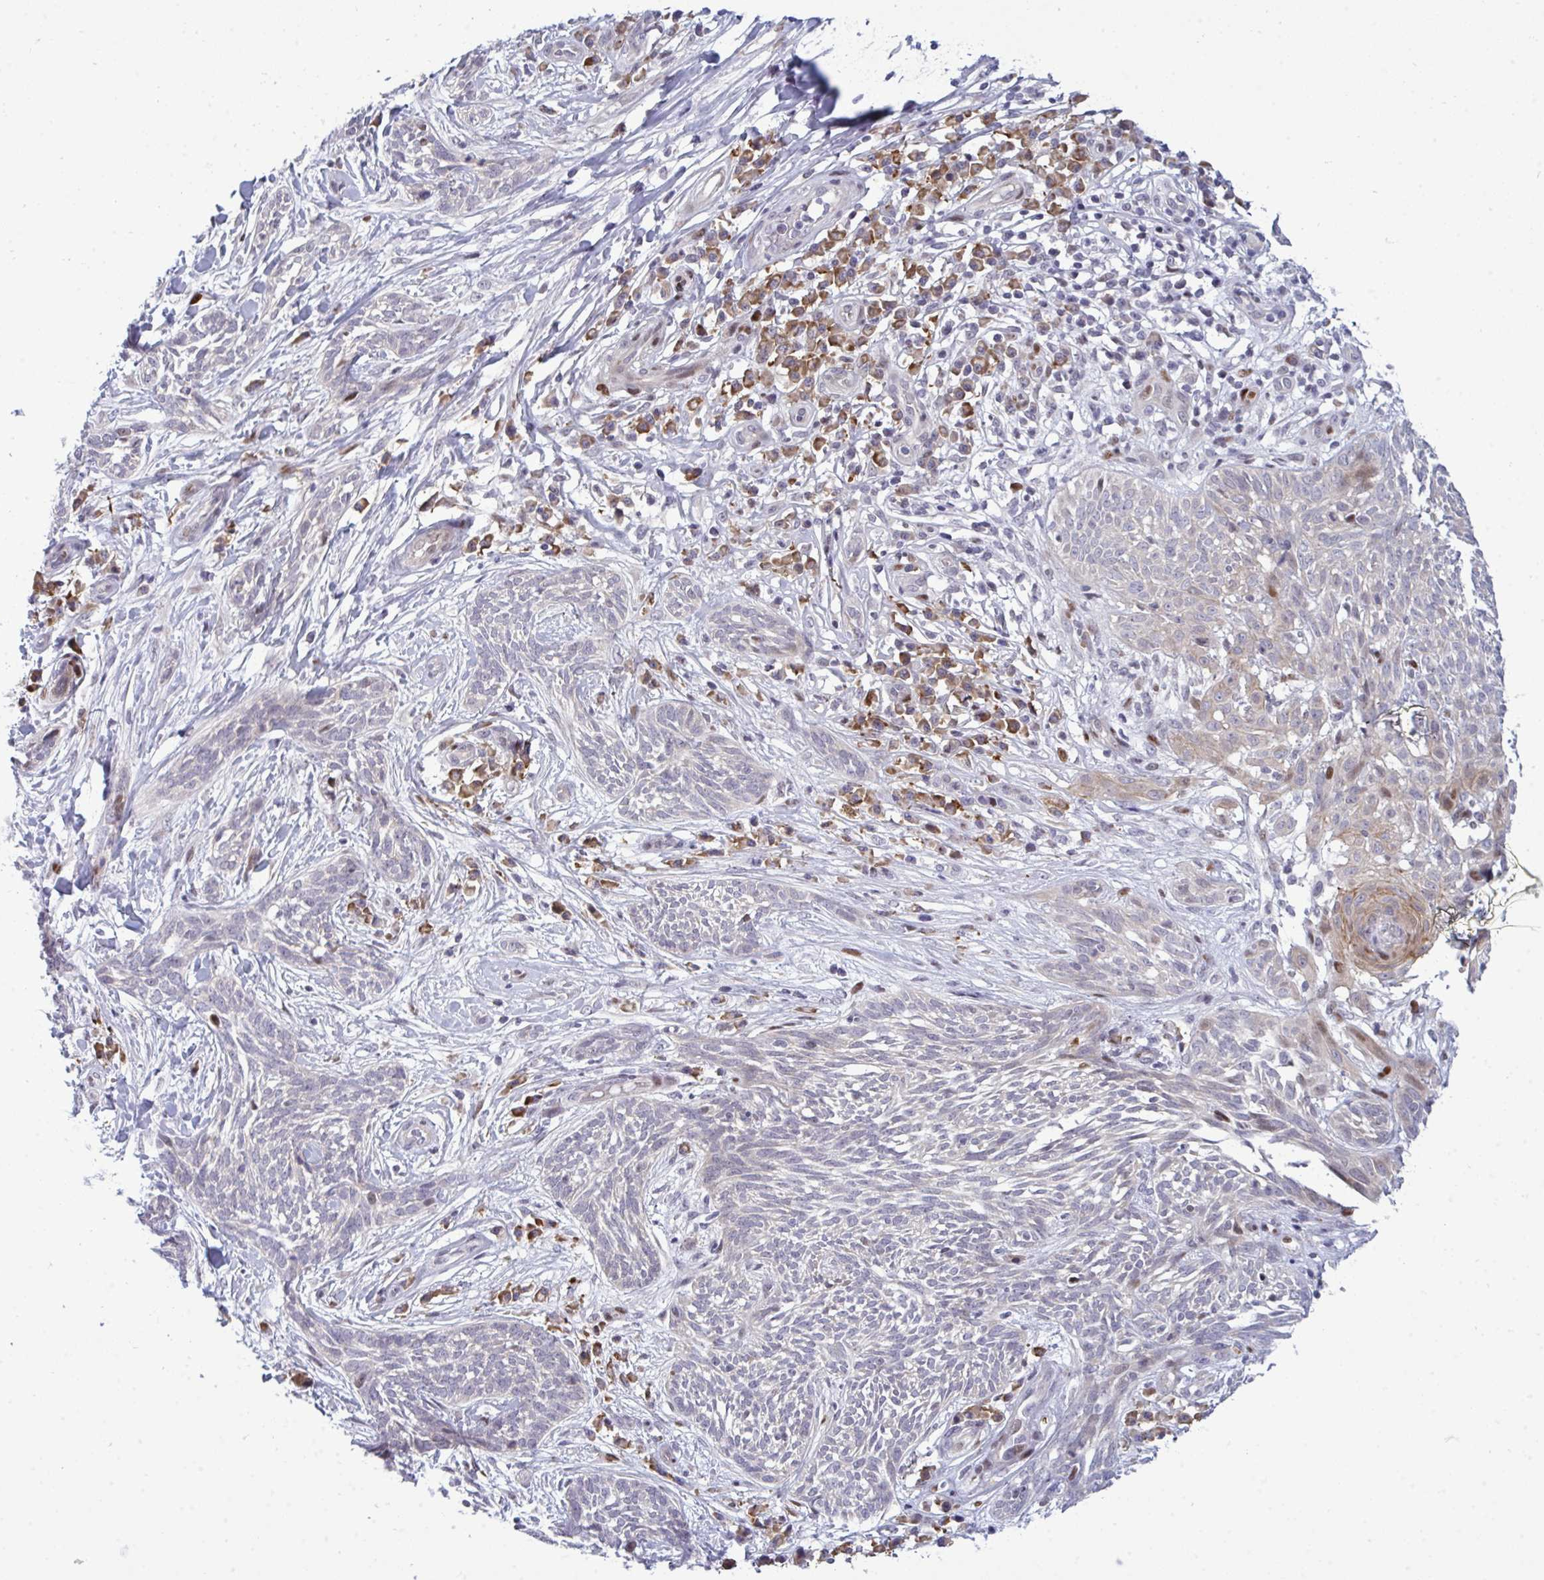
{"staining": {"intensity": "moderate", "quantity": "<25%", "location": "nuclear"}, "tissue": "skin cancer", "cell_type": "Tumor cells", "image_type": "cancer", "snomed": [{"axis": "morphology", "description": "Basal cell carcinoma"}, {"axis": "topography", "description": "Skin"}, {"axis": "topography", "description": "Skin, foot"}], "caption": "Immunohistochemical staining of human skin cancer (basal cell carcinoma) shows low levels of moderate nuclear positivity in approximately <25% of tumor cells. Nuclei are stained in blue.", "gene": "TAB1", "patient": {"sex": "female", "age": 86}}